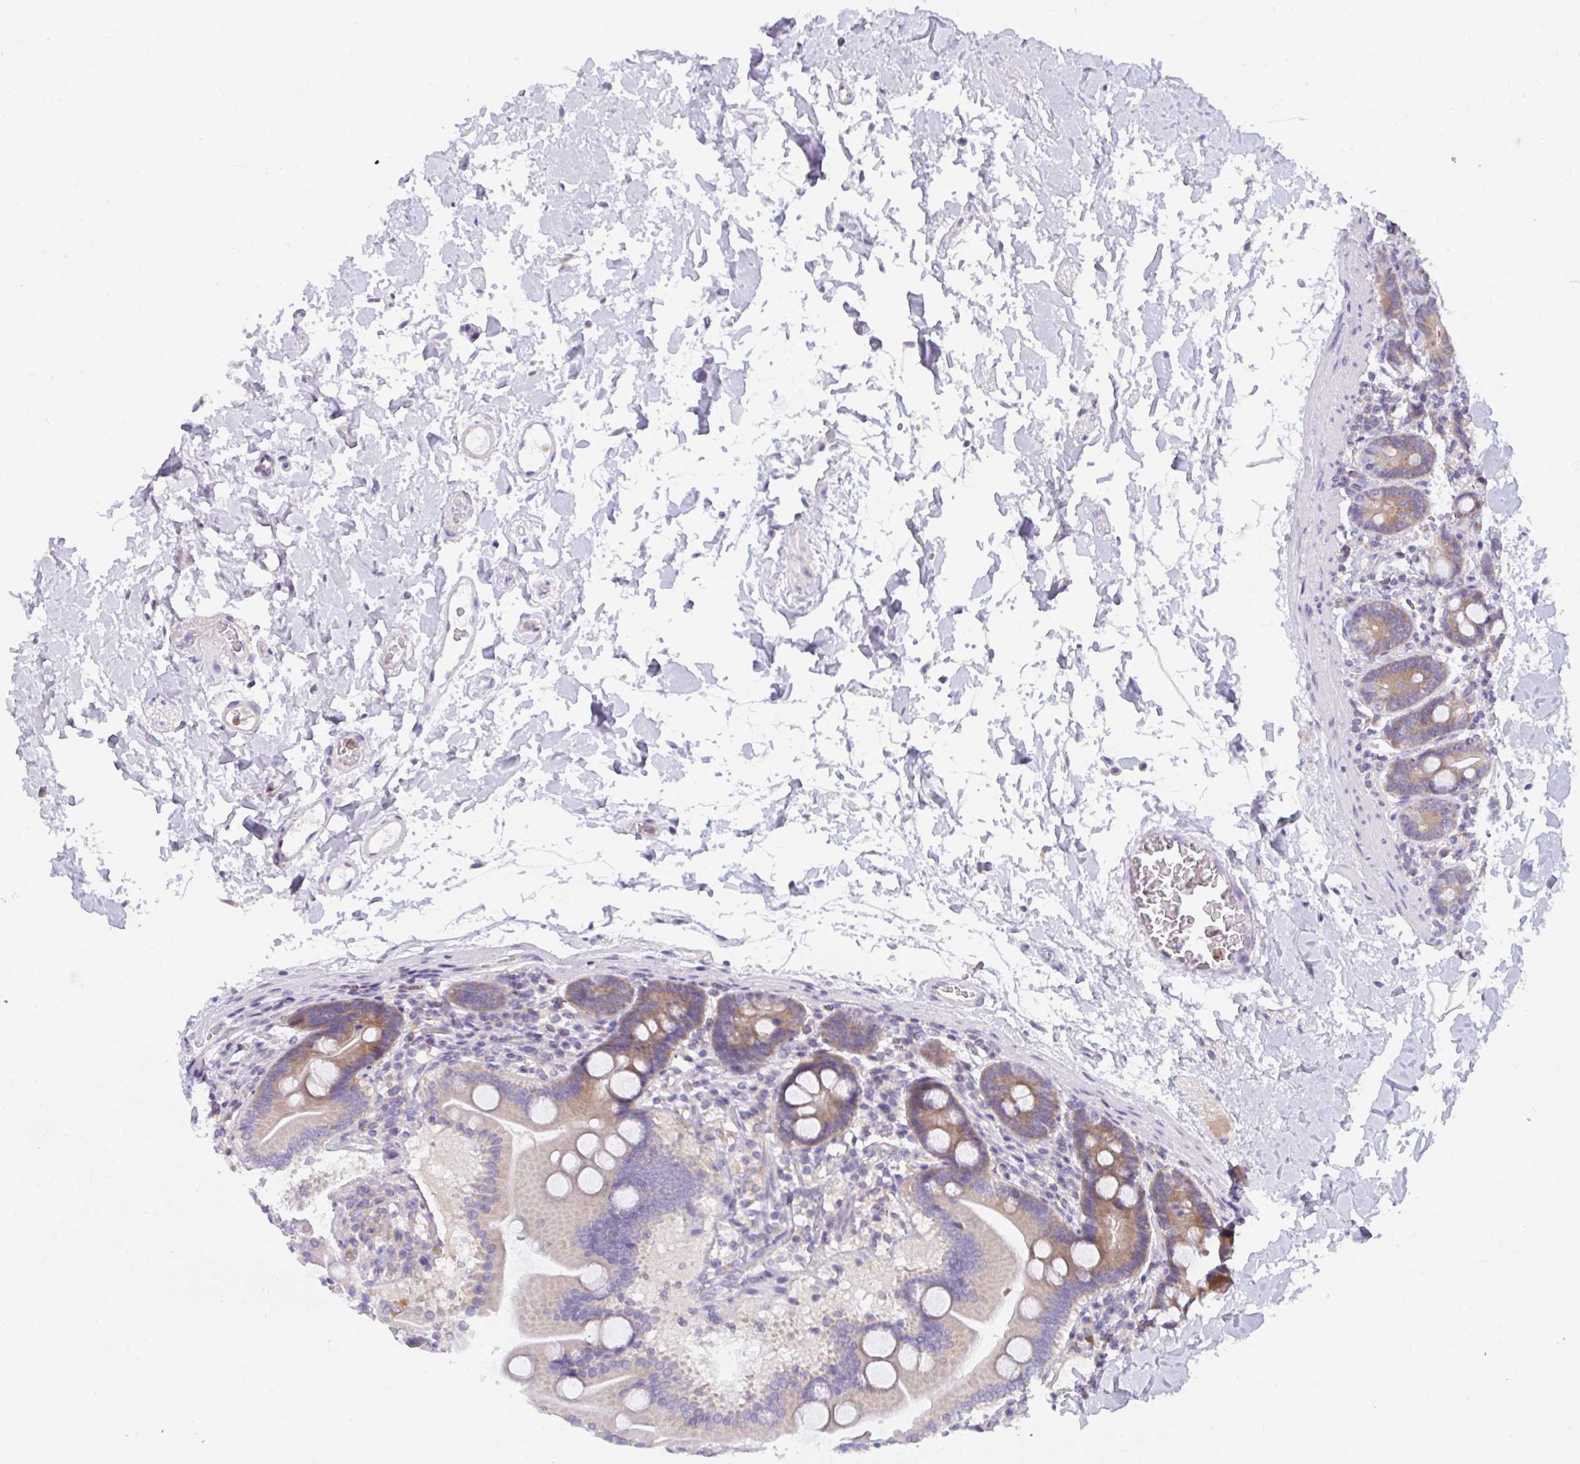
{"staining": {"intensity": "moderate", "quantity": "25%-75%", "location": "cytoplasmic/membranous"}, "tissue": "duodenum", "cell_type": "Glandular cells", "image_type": "normal", "snomed": [{"axis": "morphology", "description": "Normal tissue, NOS"}, {"axis": "topography", "description": "Duodenum"}], "caption": "Benign duodenum reveals moderate cytoplasmic/membranous staining in about 25%-75% of glandular cells, visualized by immunohistochemistry. (DAB (3,3'-diaminobenzidine) = brown stain, brightfield microscopy at high magnification).", "gene": "SLC30A6", "patient": {"sex": "male", "age": 55}}